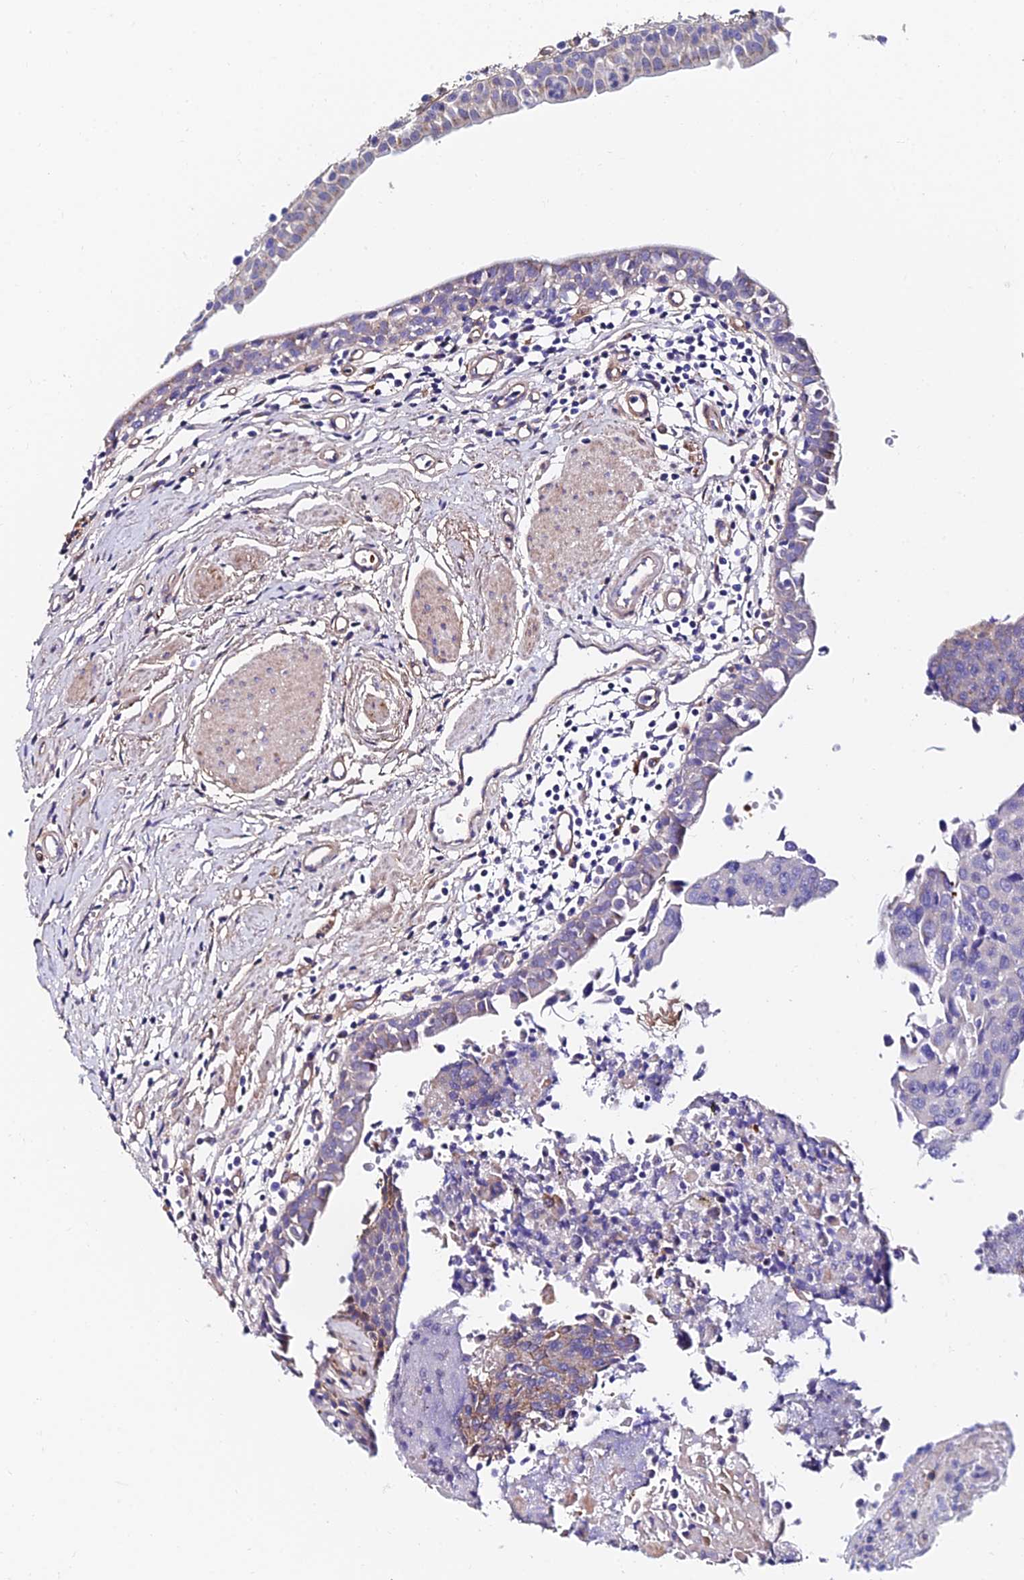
{"staining": {"intensity": "negative", "quantity": "none", "location": "none"}, "tissue": "urothelial cancer", "cell_type": "Tumor cells", "image_type": "cancer", "snomed": [{"axis": "morphology", "description": "Urothelial carcinoma, High grade"}, {"axis": "topography", "description": "Urinary bladder"}], "caption": "IHC photomicrograph of urothelial carcinoma (high-grade) stained for a protein (brown), which displays no positivity in tumor cells.", "gene": "ADGRF3", "patient": {"sex": "female", "age": 85}}